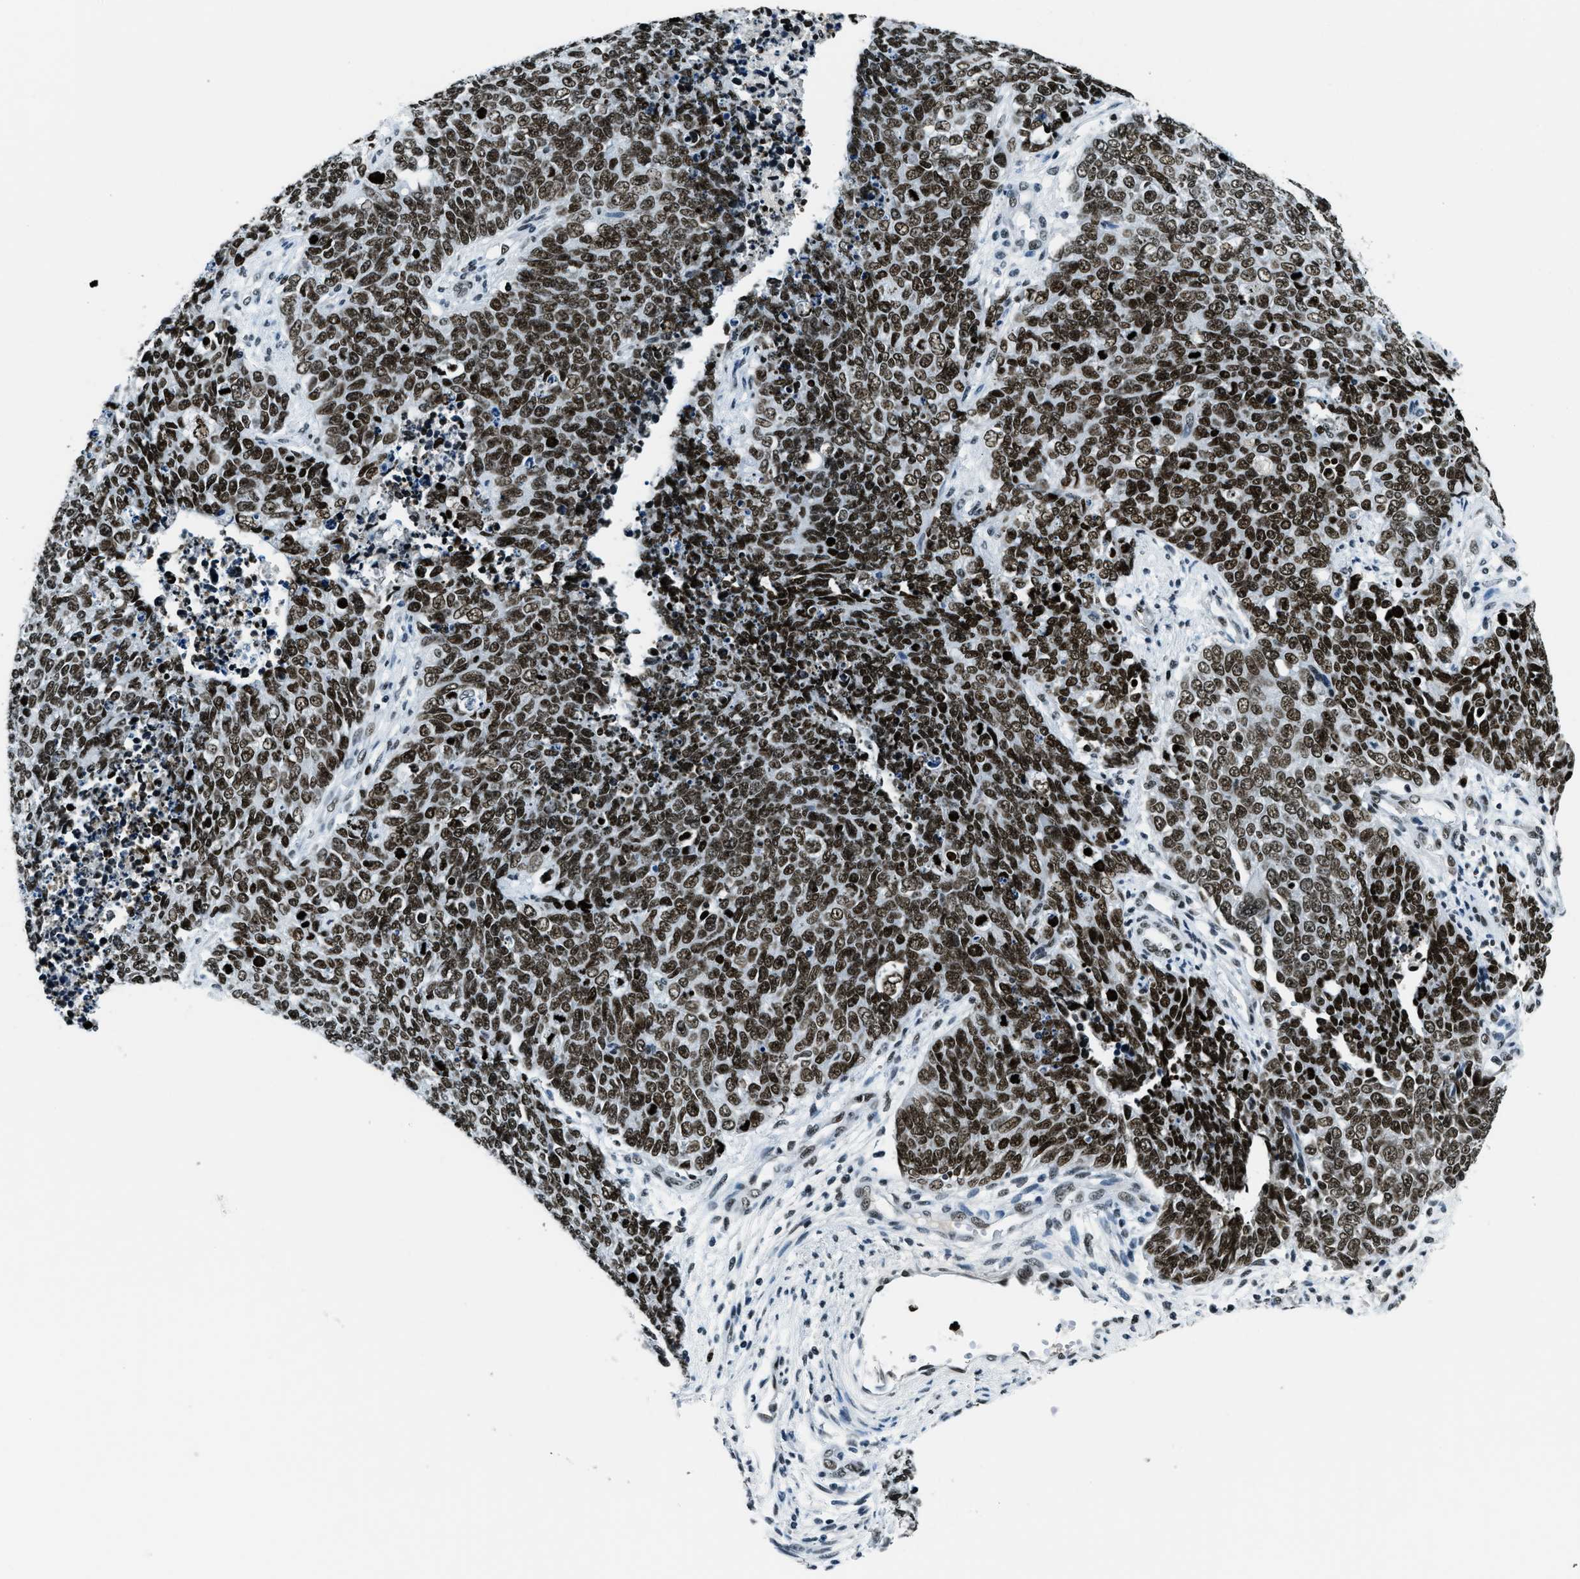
{"staining": {"intensity": "strong", "quantity": ">75%", "location": "nuclear"}, "tissue": "cervical cancer", "cell_type": "Tumor cells", "image_type": "cancer", "snomed": [{"axis": "morphology", "description": "Squamous cell carcinoma, NOS"}, {"axis": "topography", "description": "Cervix"}], "caption": "Tumor cells show strong nuclear positivity in about >75% of cells in cervical cancer (squamous cell carcinoma).", "gene": "TOP1", "patient": {"sex": "female", "age": 63}}